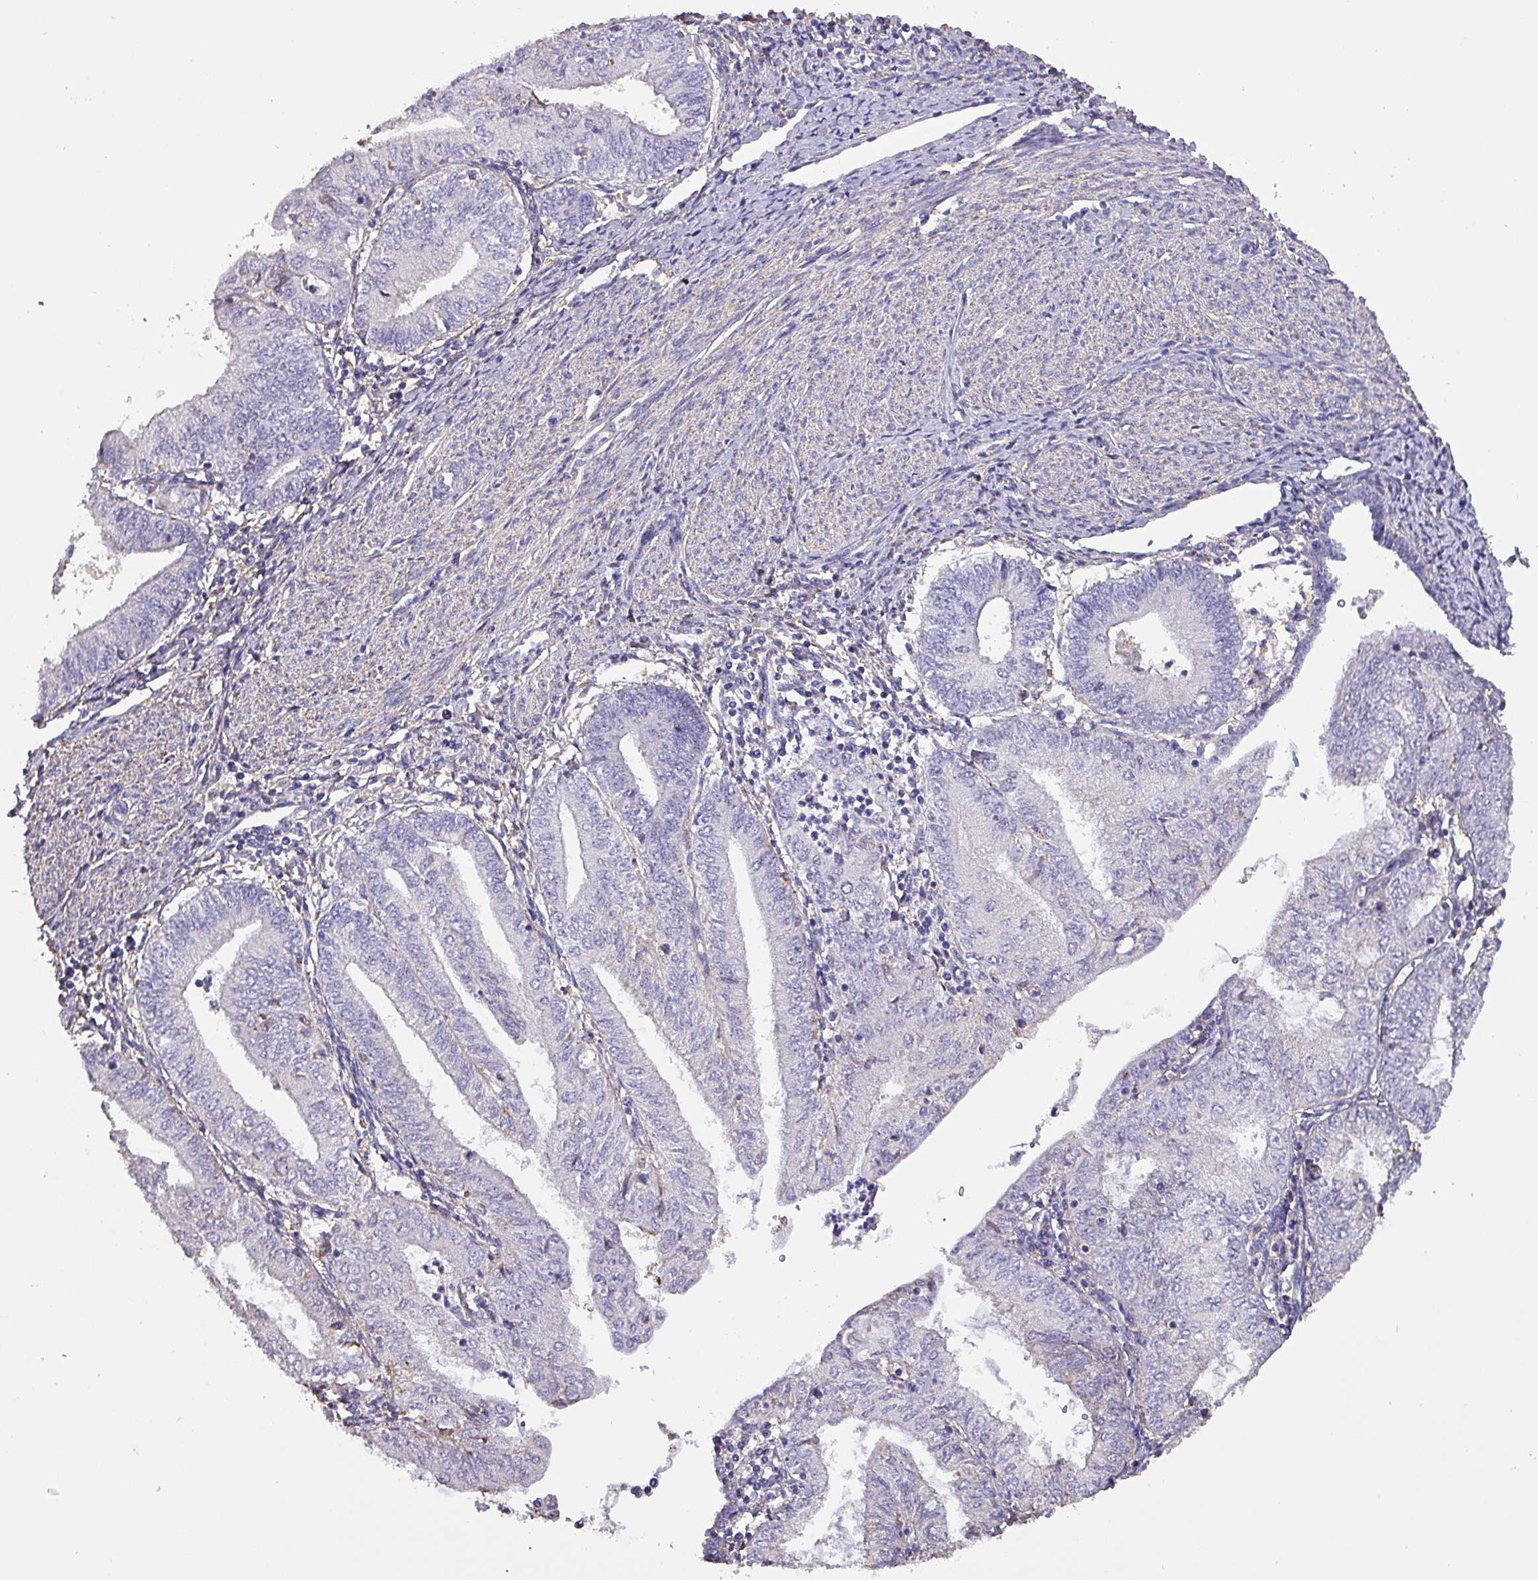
{"staining": {"intensity": "negative", "quantity": "none", "location": "none"}, "tissue": "endometrial cancer", "cell_type": "Tumor cells", "image_type": "cancer", "snomed": [{"axis": "morphology", "description": "Adenocarcinoma, NOS"}, {"axis": "topography", "description": "Endometrium"}], "caption": "Immunohistochemistry (IHC) micrograph of neoplastic tissue: endometrial adenocarcinoma stained with DAB demonstrates no significant protein positivity in tumor cells. (Immunohistochemistry (IHC), brightfield microscopy, high magnification).", "gene": "HTRA4", "patient": {"sex": "female", "age": 66}}